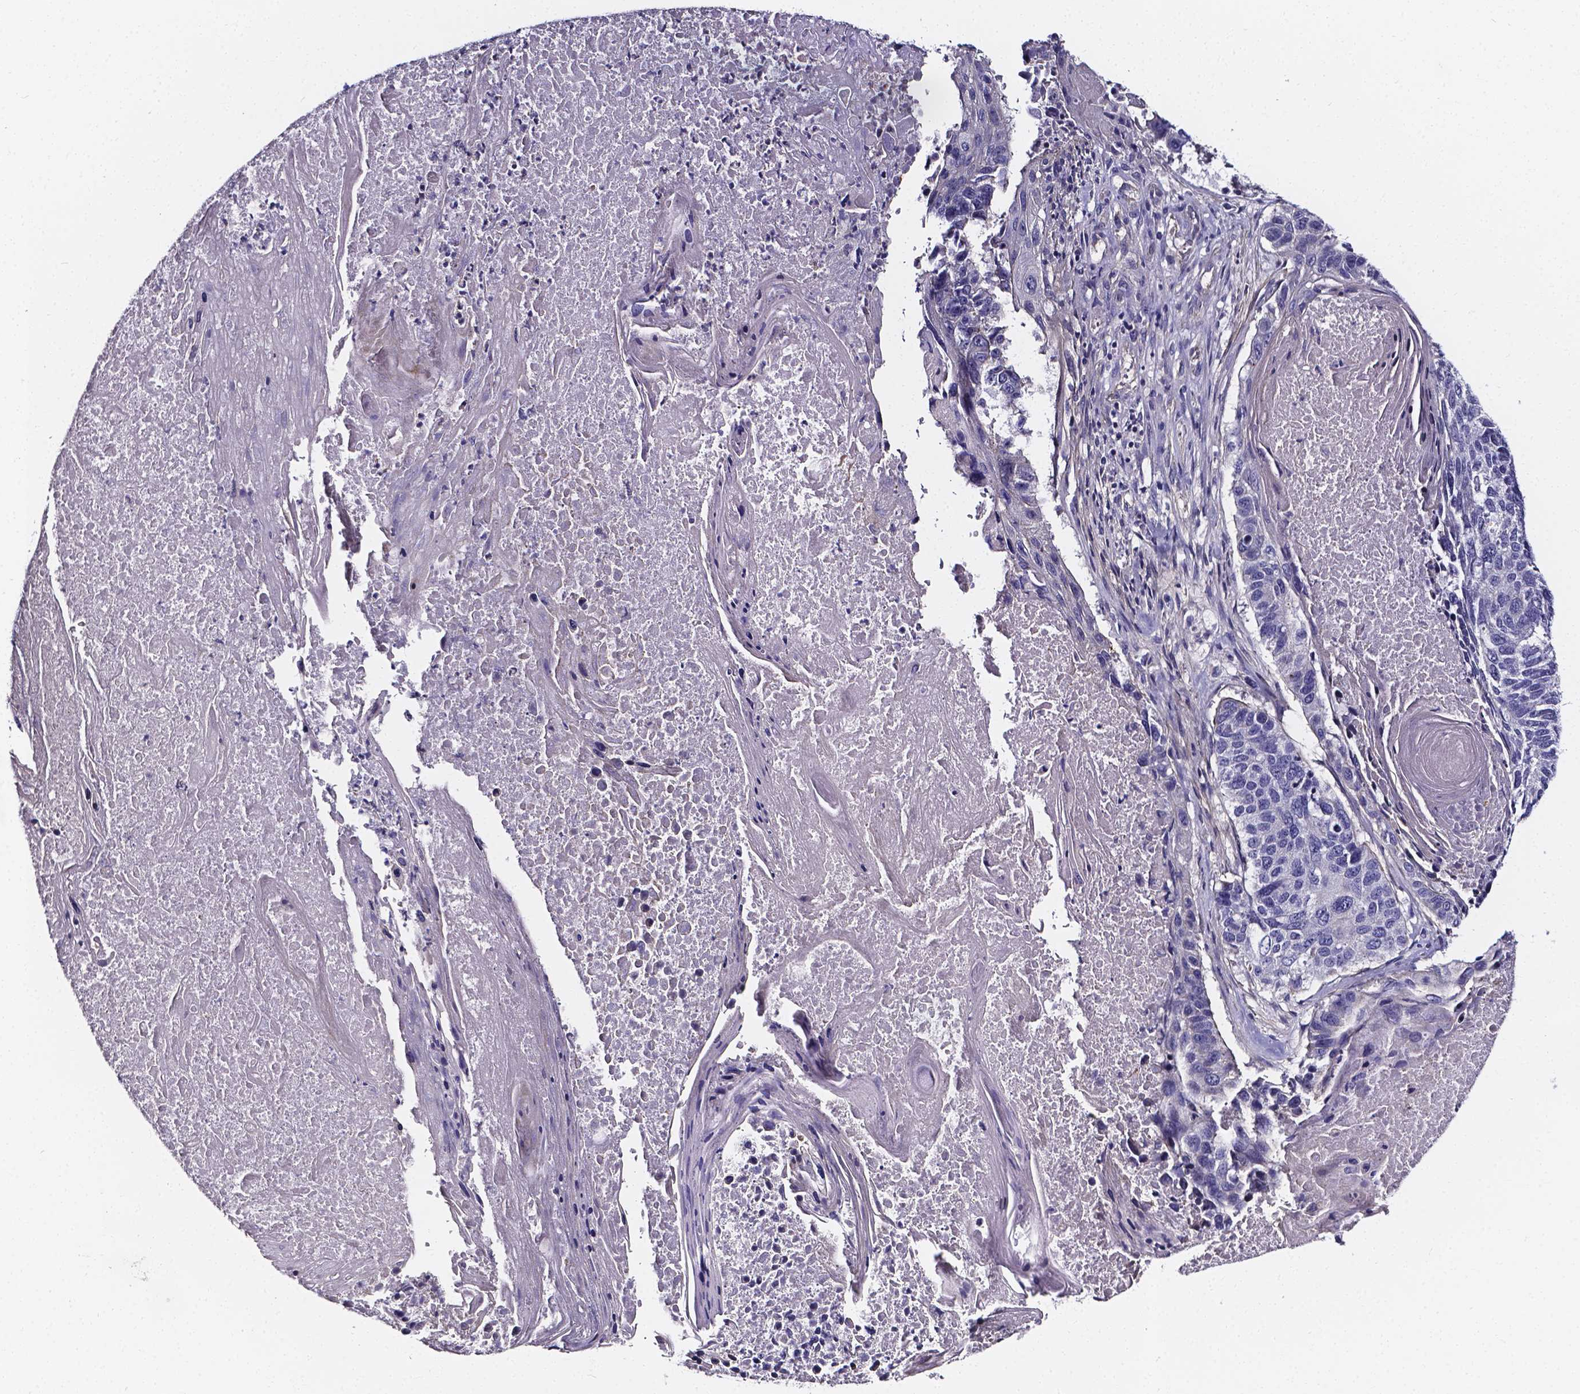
{"staining": {"intensity": "negative", "quantity": "none", "location": "none"}, "tissue": "lung cancer", "cell_type": "Tumor cells", "image_type": "cancer", "snomed": [{"axis": "morphology", "description": "Squamous cell carcinoma, NOS"}, {"axis": "topography", "description": "Lung"}], "caption": "Protein analysis of lung squamous cell carcinoma displays no significant staining in tumor cells.", "gene": "CACNG8", "patient": {"sex": "male", "age": 73}}